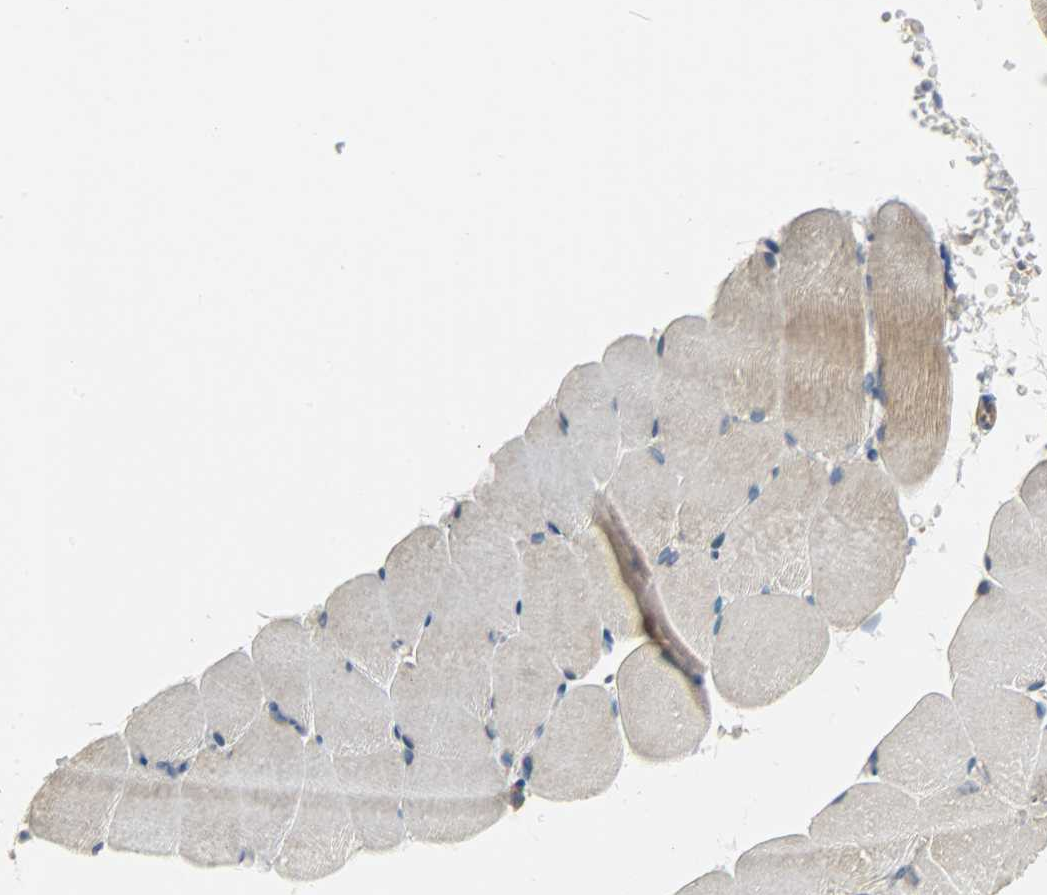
{"staining": {"intensity": "moderate", "quantity": ">75%", "location": "cytoplasmic/membranous"}, "tissue": "skeletal muscle", "cell_type": "Myocytes", "image_type": "normal", "snomed": [{"axis": "morphology", "description": "Normal tissue, NOS"}, {"axis": "topography", "description": "Skeletal muscle"}], "caption": "Moderate cytoplasmic/membranous staining for a protein is identified in approximately >75% of myocytes of benign skeletal muscle using IHC.", "gene": "C1orf198", "patient": {"sex": "female", "age": 37}}